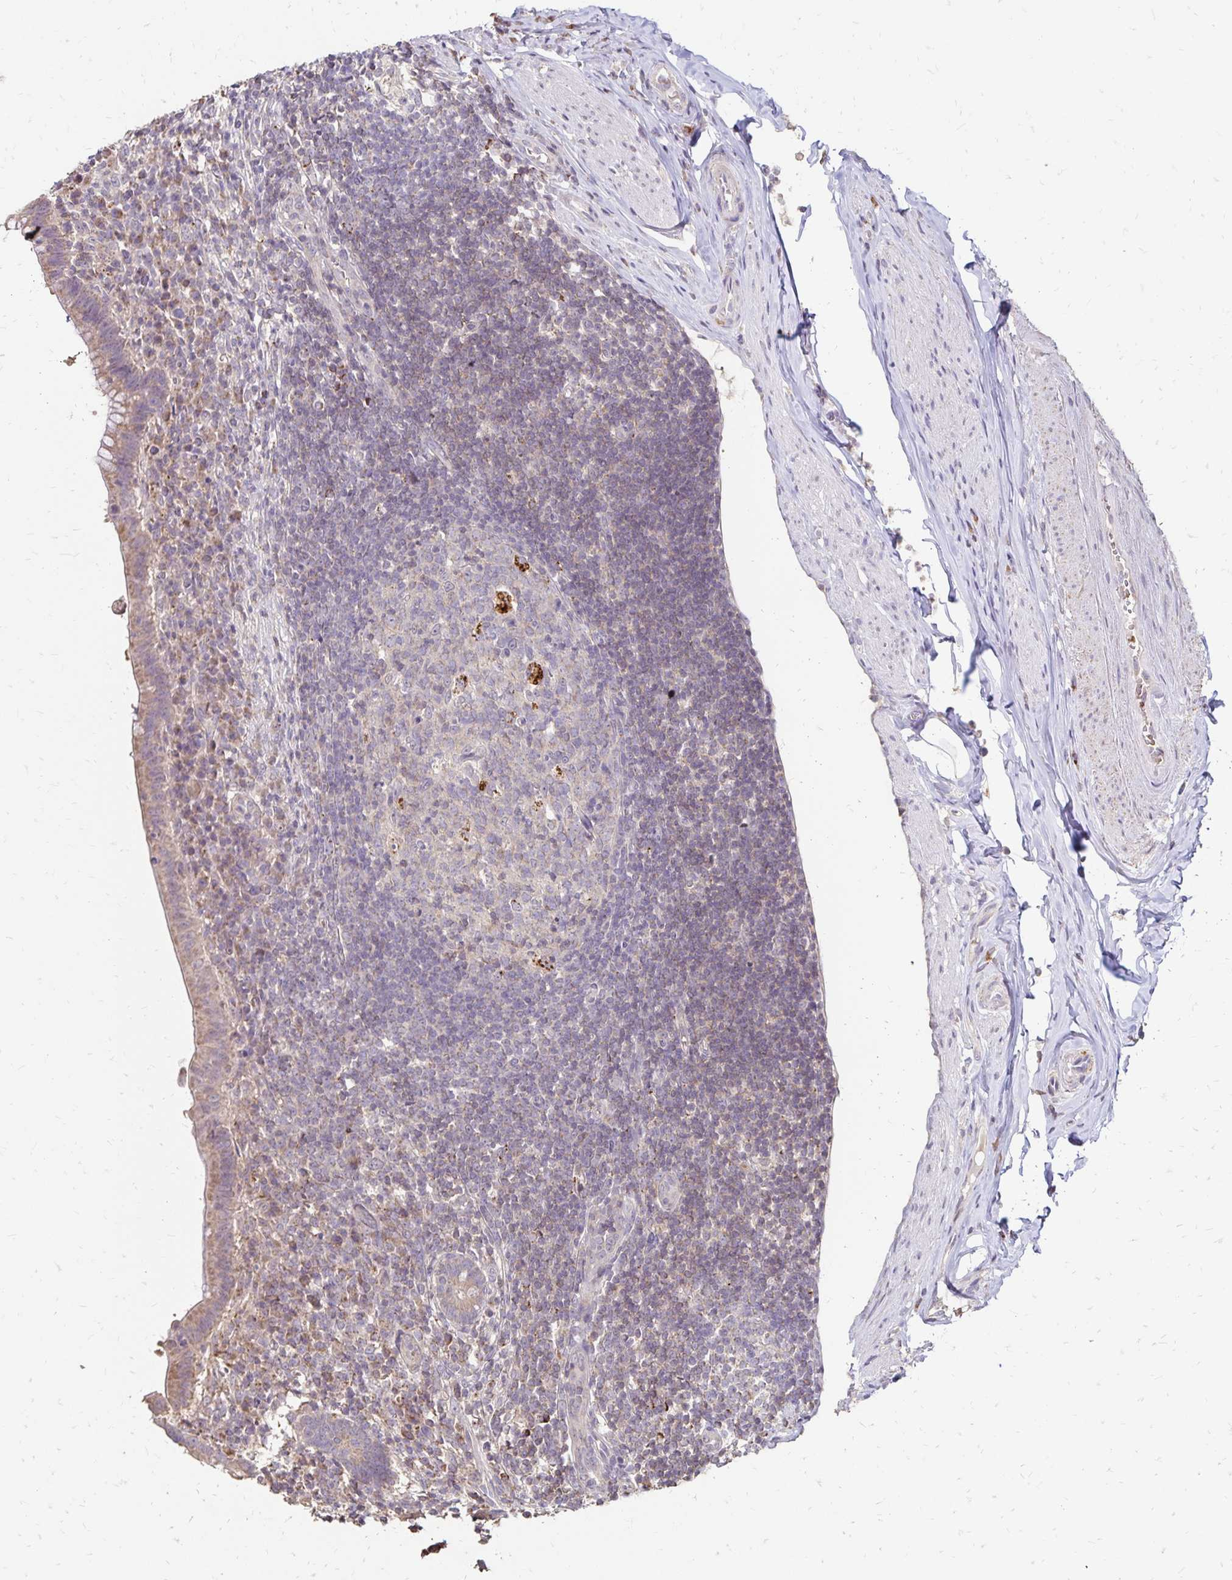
{"staining": {"intensity": "weak", "quantity": ">75%", "location": "cytoplasmic/membranous"}, "tissue": "appendix", "cell_type": "Glandular cells", "image_type": "normal", "snomed": [{"axis": "morphology", "description": "Normal tissue, NOS"}, {"axis": "topography", "description": "Appendix"}], "caption": "A brown stain labels weak cytoplasmic/membranous positivity of a protein in glandular cells of unremarkable appendix. The staining was performed using DAB (3,3'-diaminobenzidine), with brown indicating positive protein expression. Nuclei are stained blue with hematoxylin.", "gene": "EMC10", "patient": {"sex": "female", "age": 56}}